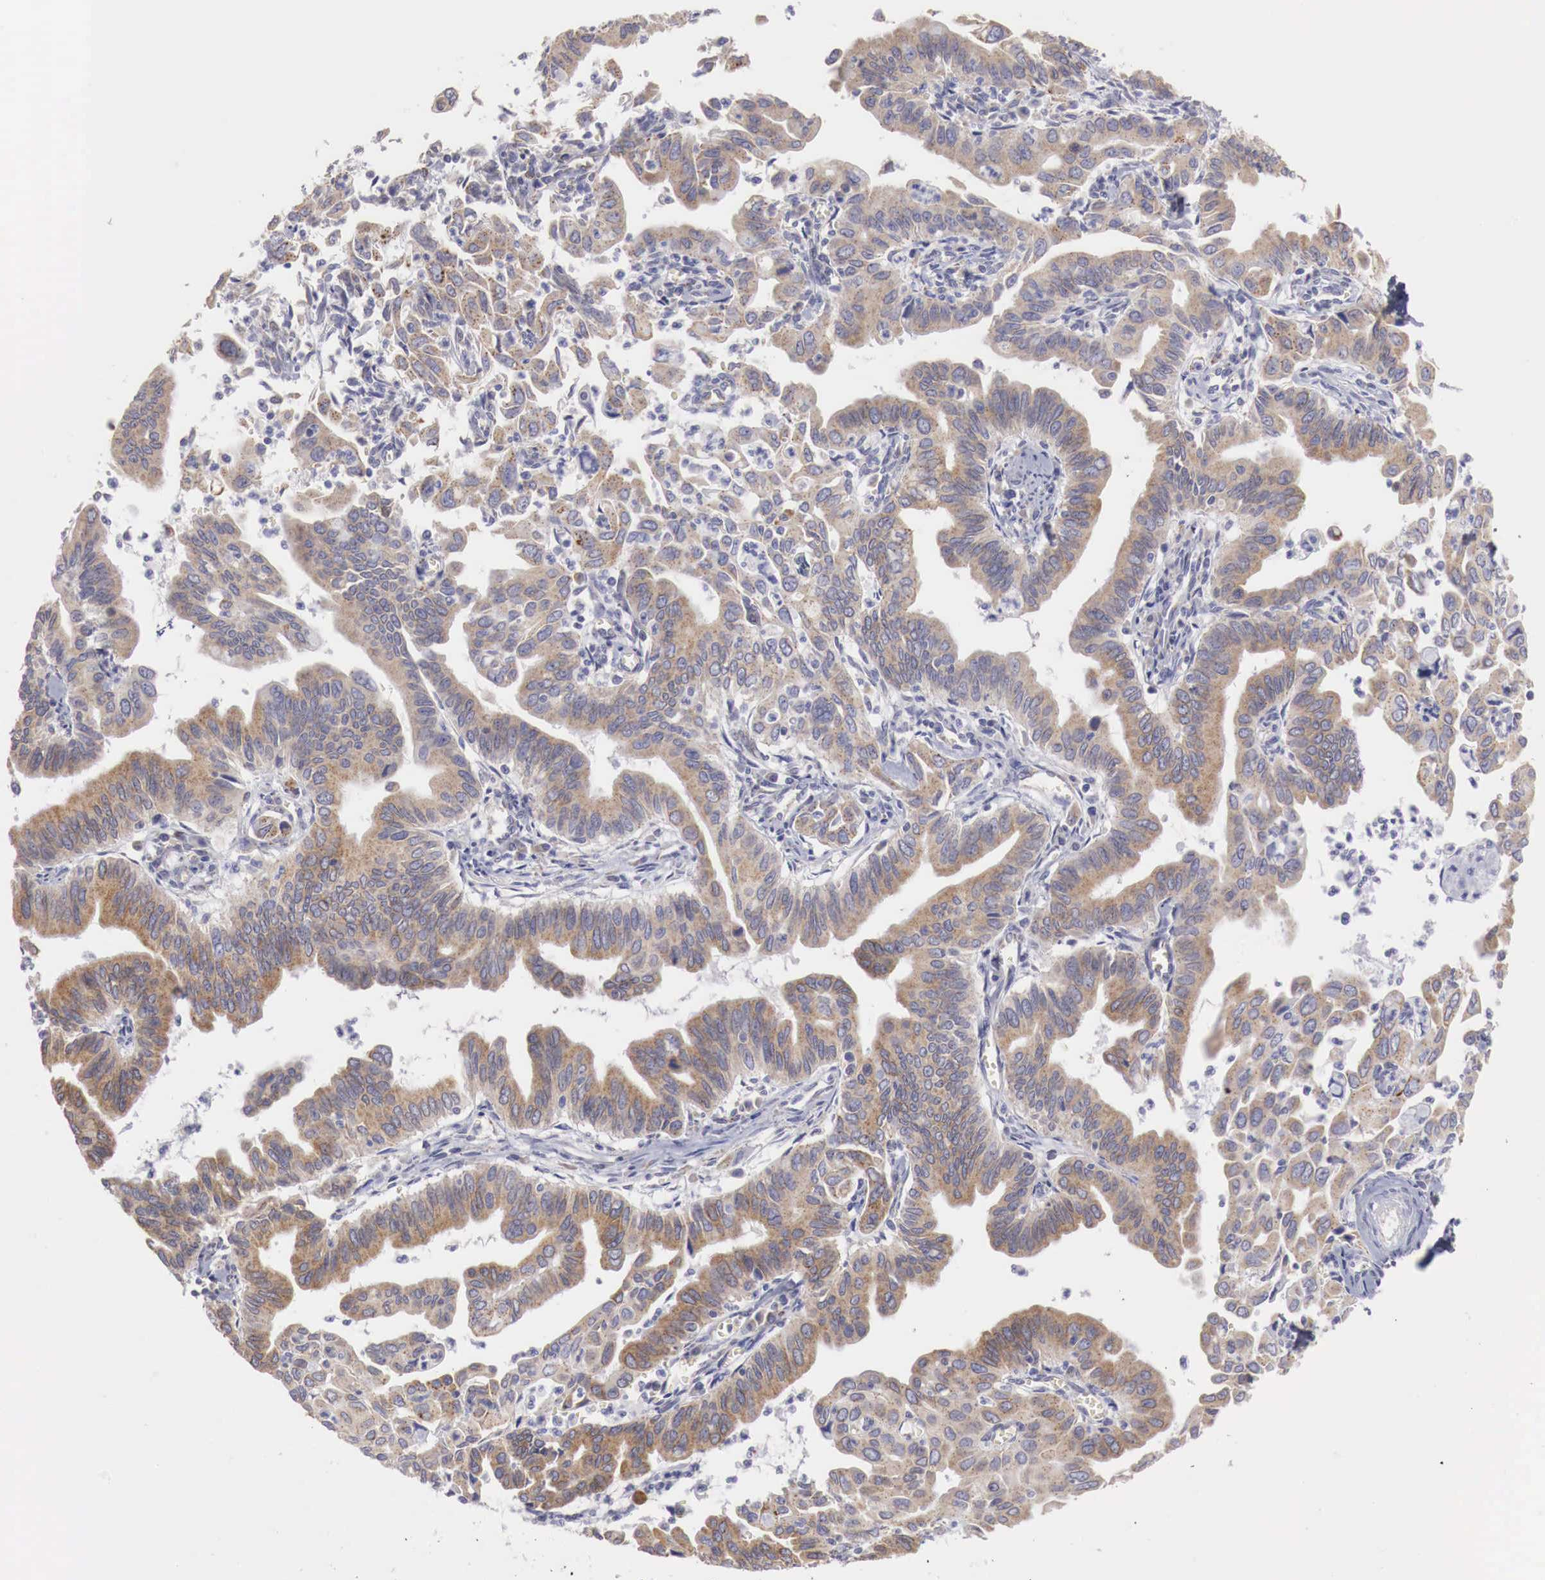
{"staining": {"intensity": "moderate", "quantity": ">75%", "location": "cytoplasmic/membranous"}, "tissue": "cervical cancer", "cell_type": "Tumor cells", "image_type": "cancer", "snomed": [{"axis": "morphology", "description": "Normal tissue, NOS"}, {"axis": "morphology", "description": "Adenocarcinoma, NOS"}, {"axis": "topography", "description": "Cervix"}], "caption": "Protein positivity by immunohistochemistry (IHC) exhibits moderate cytoplasmic/membranous staining in approximately >75% of tumor cells in adenocarcinoma (cervical).", "gene": "NSDHL", "patient": {"sex": "female", "age": 34}}